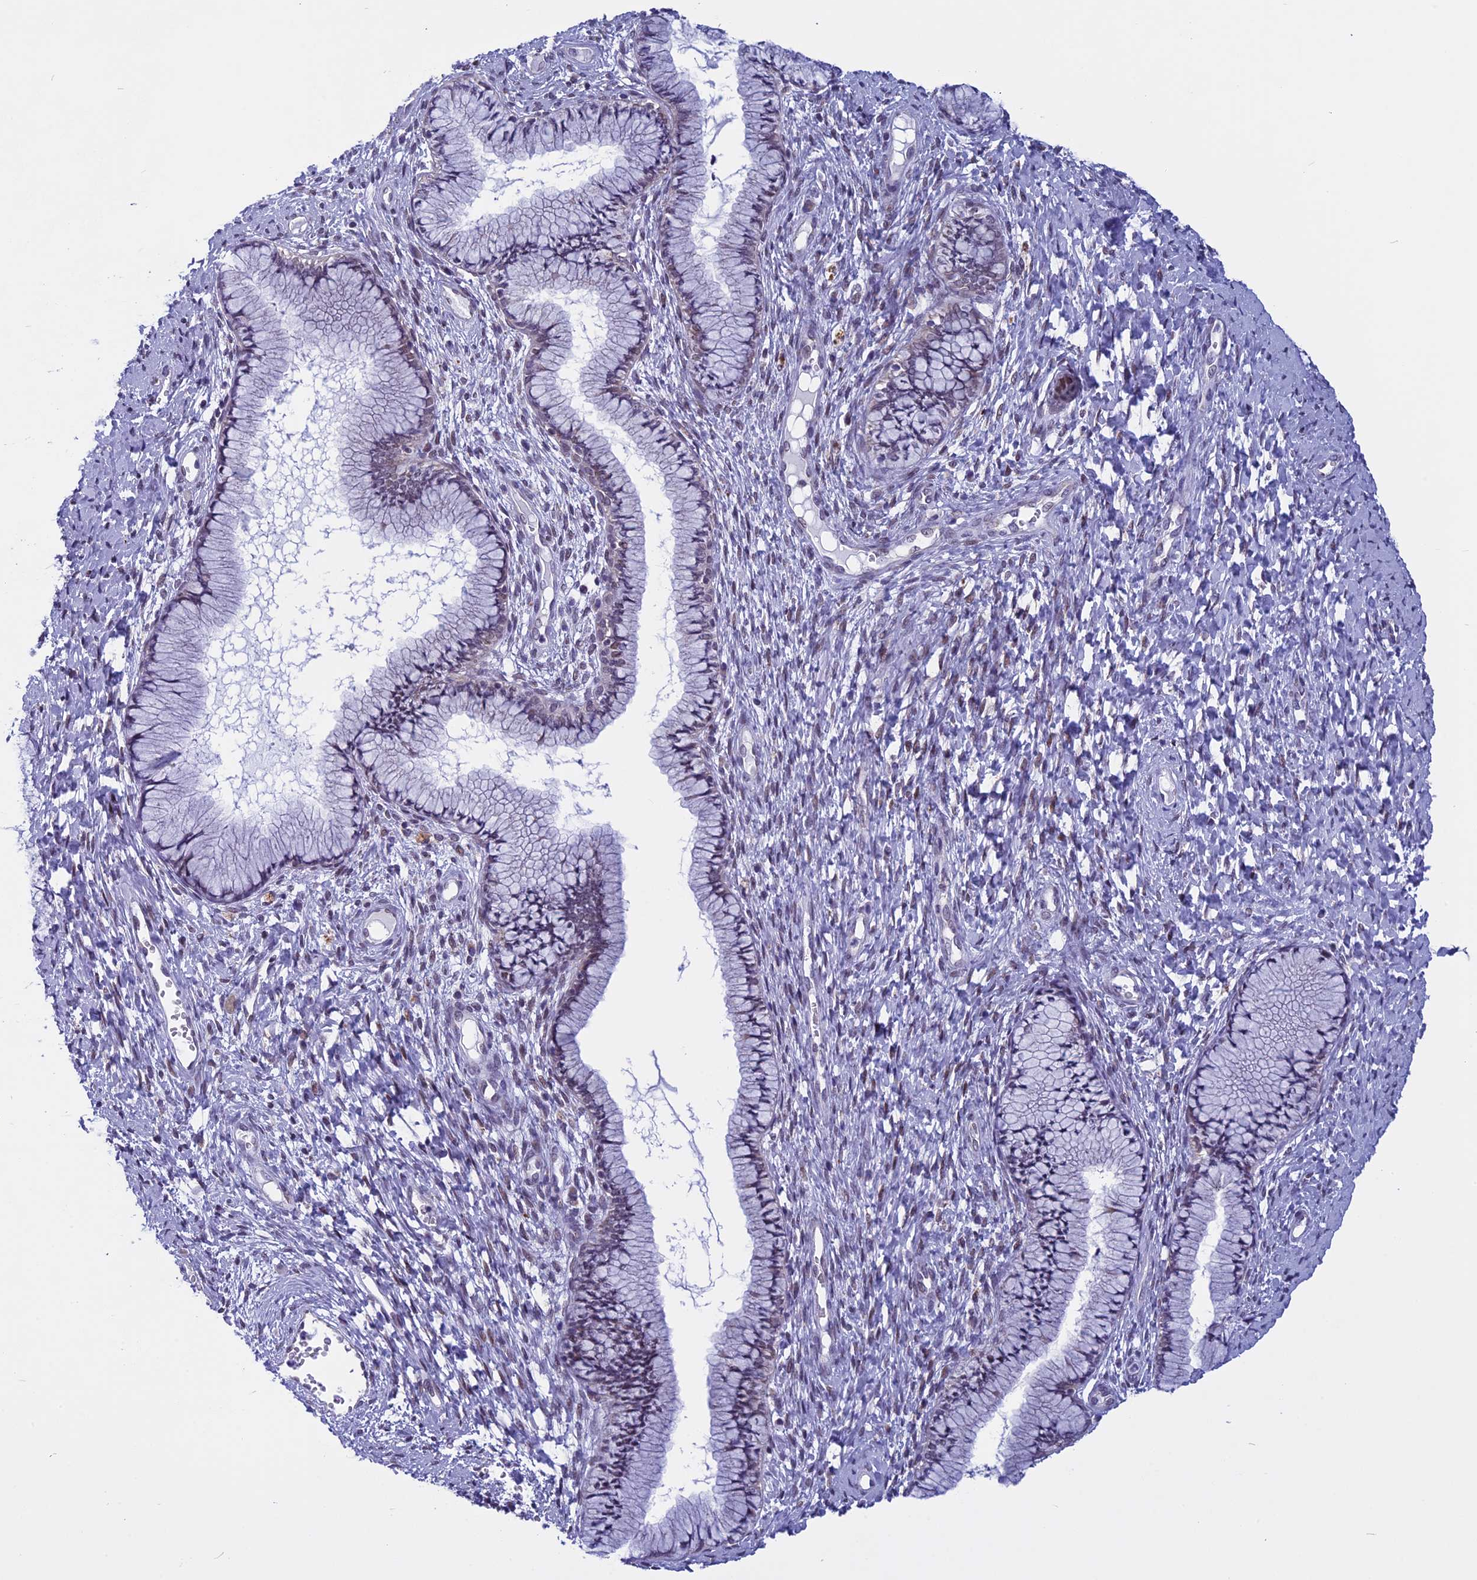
{"staining": {"intensity": "weak", "quantity": "<25%", "location": "cytoplasmic/membranous"}, "tissue": "cervix", "cell_type": "Glandular cells", "image_type": "normal", "snomed": [{"axis": "morphology", "description": "Normal tissue, NOS"}, {"axis": "topography", "description": "Cervix"}], "caption": "Cervix stained for a protein using IHC exhibits no staining glandular cells.", "gene": "ZNF317", "patient": {"sex": "female", "age": 42}}